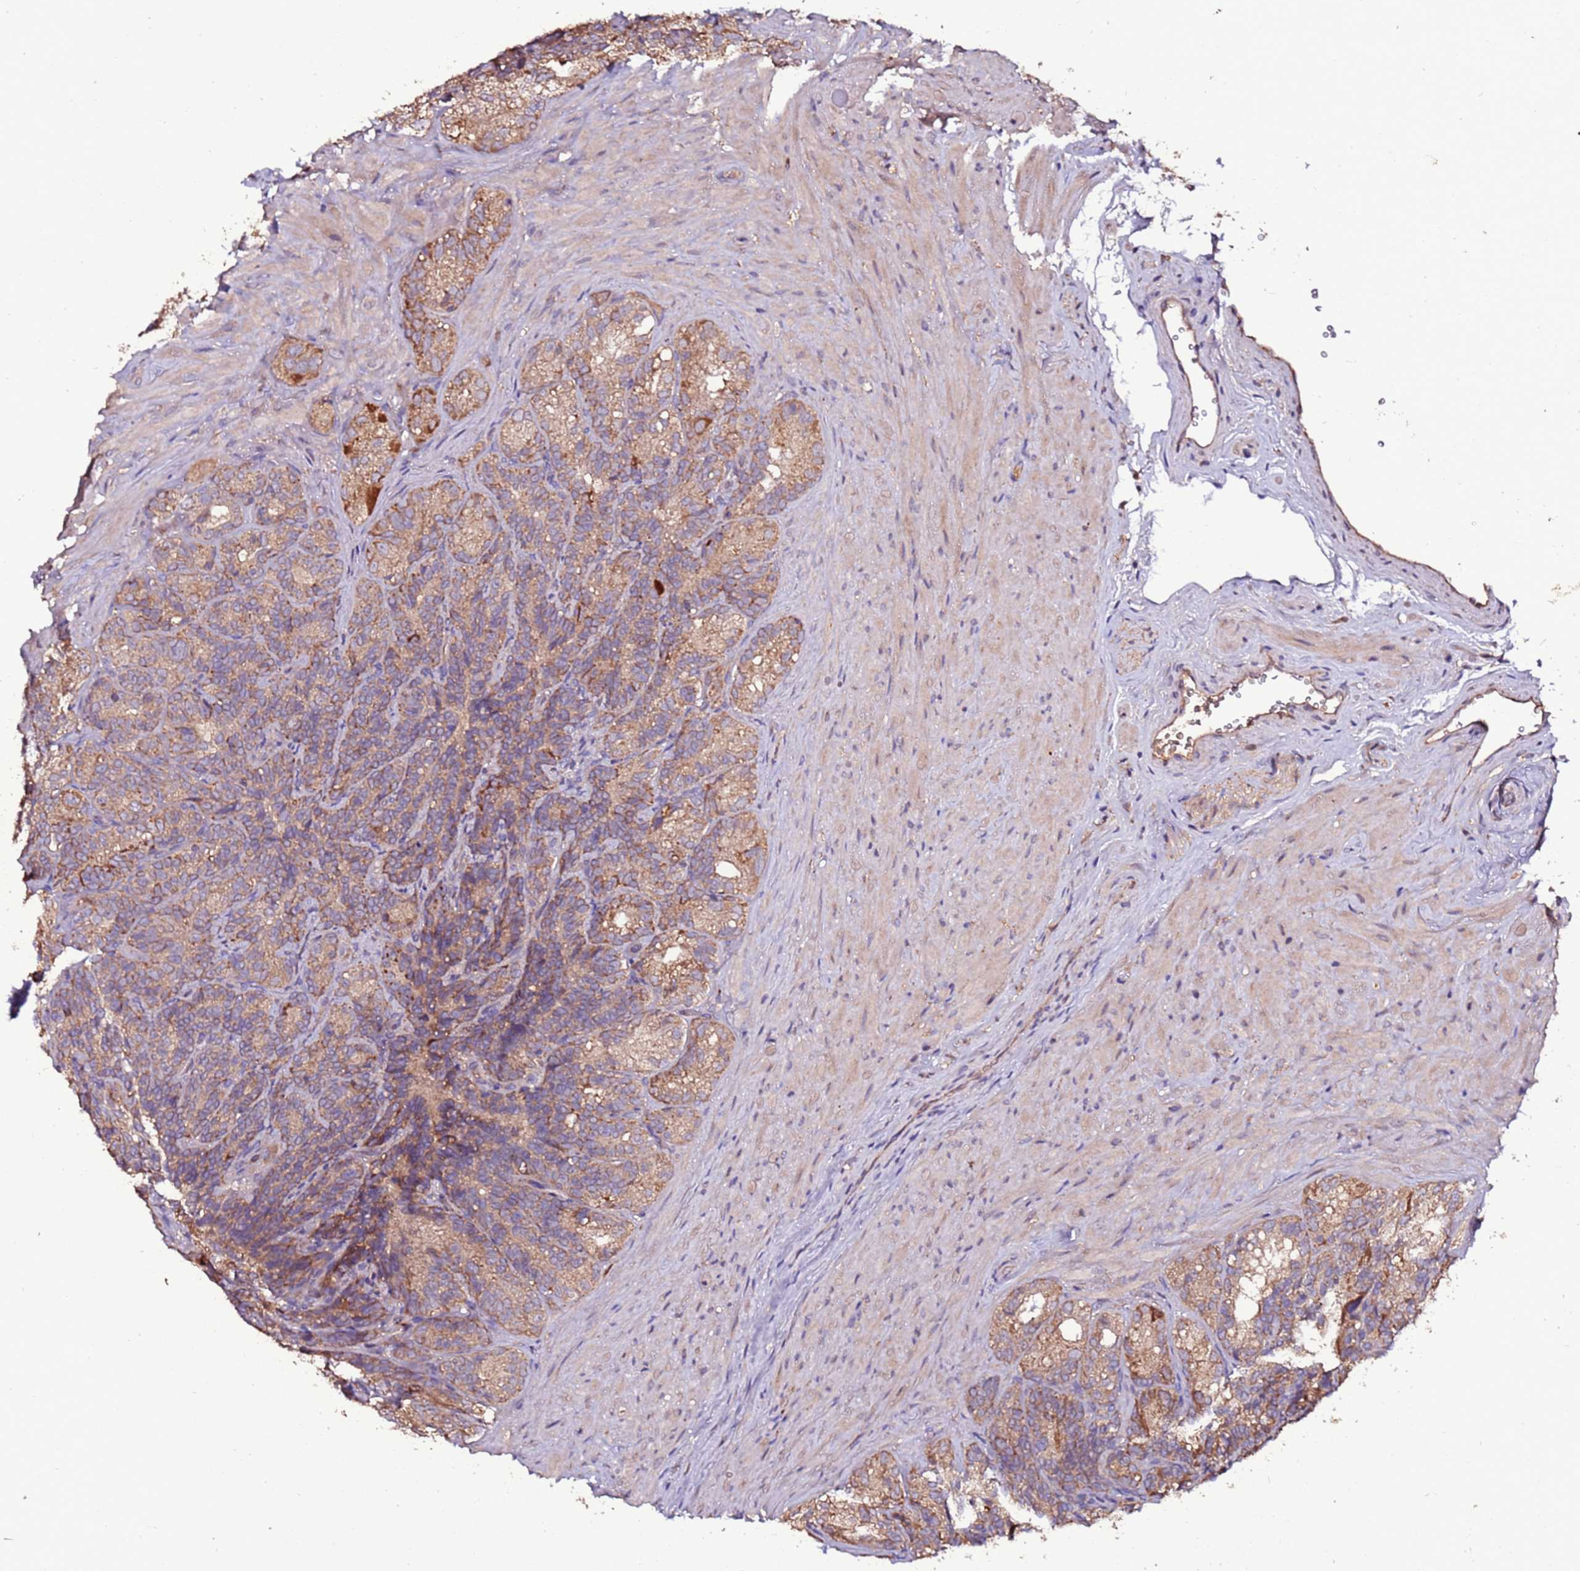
{"staining": {"intensity": "moderate", "quantity": ">75%", "location": "cytoplasmic/membranous"}, "tissue": "seminal vesicle", "cell_type": "Glandular cells", "image_type": "normal", "snomed": [{"axis": "morphology", "description": "Normal tissue, NOS"}, {"axis": "topography", "description": "Seminal veicle"}], "caption": "Immunohistochemistry (IHC) (DAB (3,3'-diaminobenzidine)) staining of benign seminal vesicle shows moderate cytoplasmic/membranous protein positivity in approximately >75% of glandular cells. The staining was performed using DAB (3,3'-diaminobenzidine) to visualize the protein expression in brown, while the nuclei were stained in blue with hematoxylin (Magnification: 20x).", "gene": "RPS15A", "patient": {"sex": "male", "age": 60}}